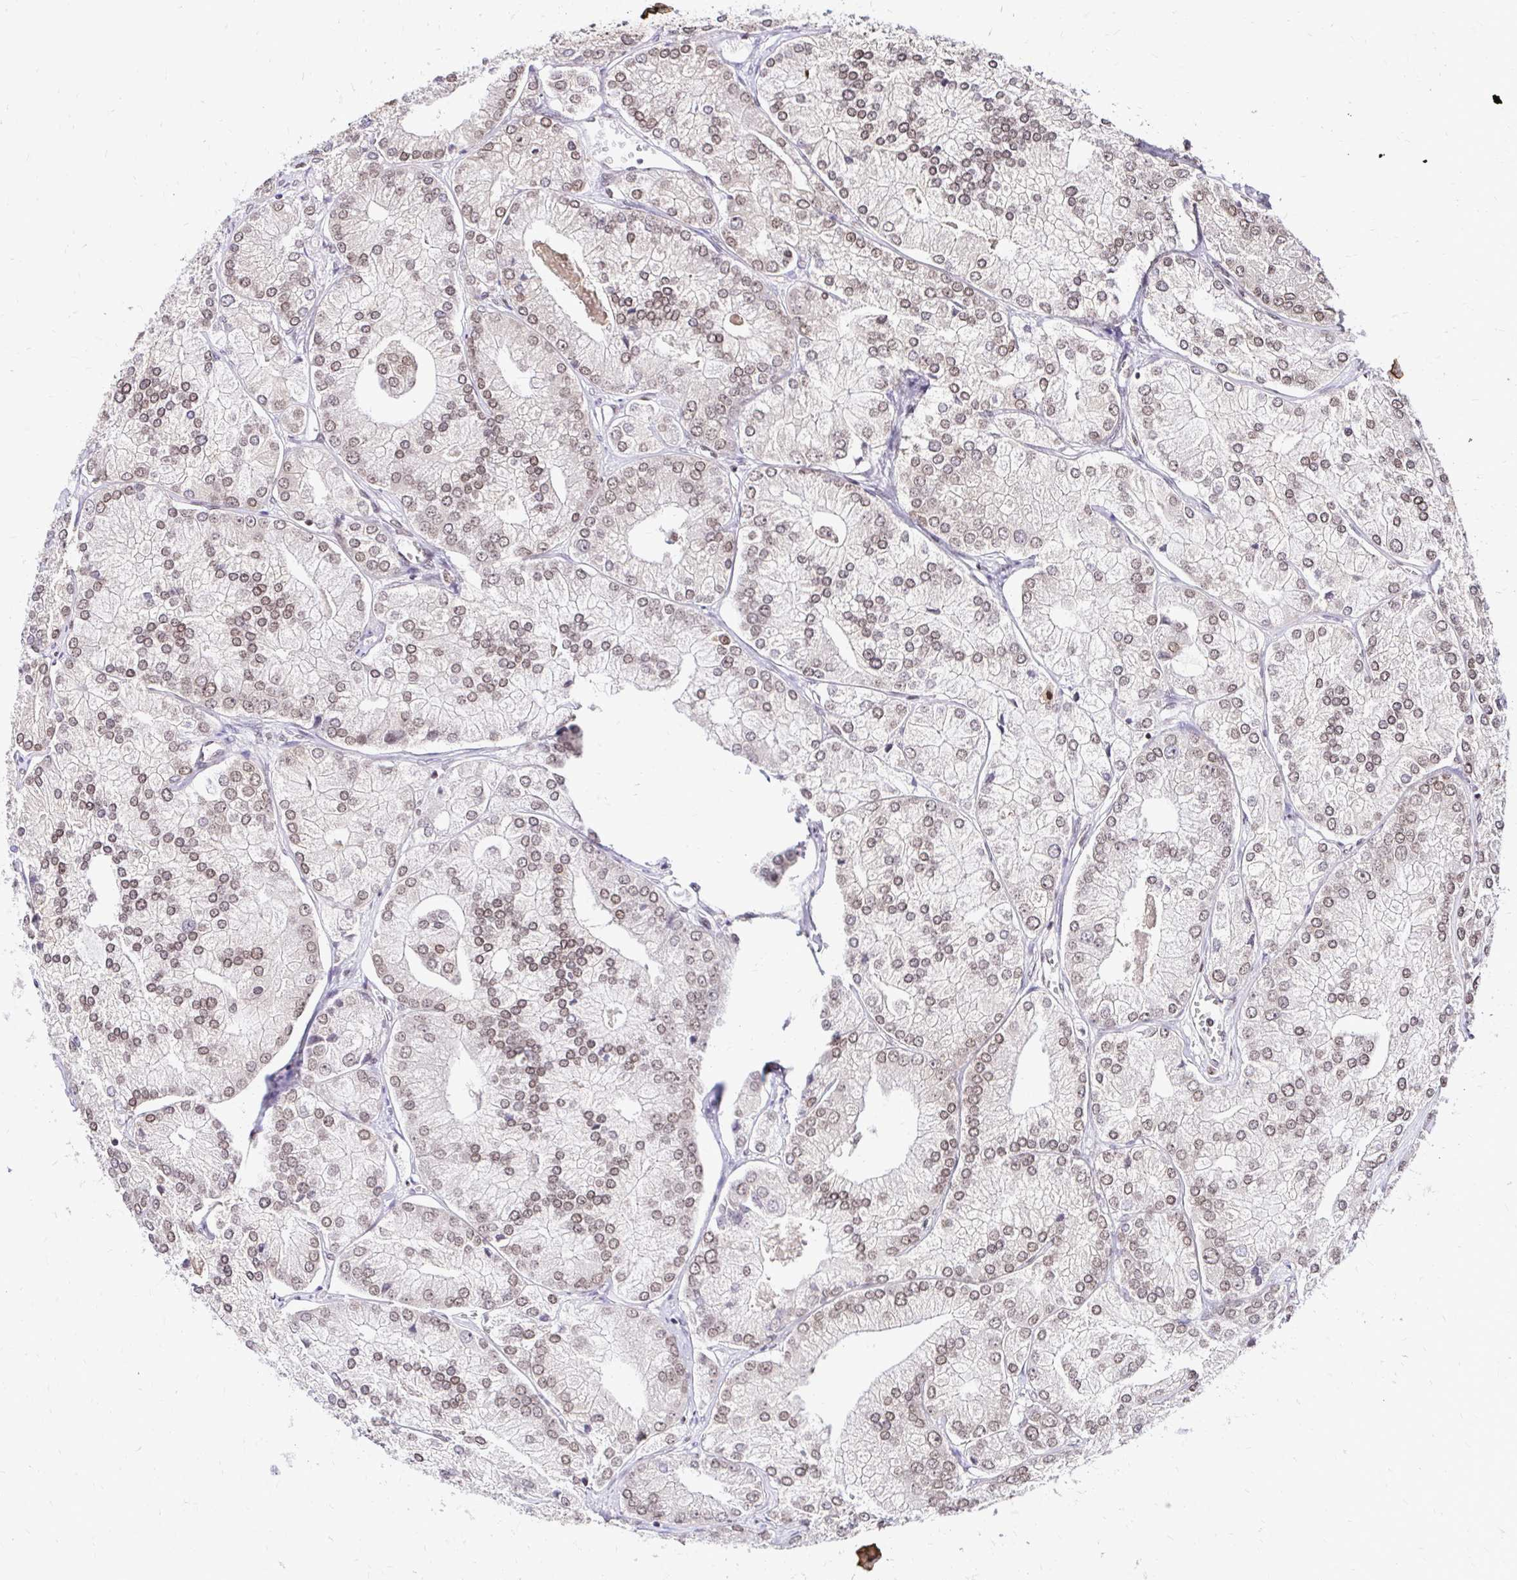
{"staining": {"intensity": "moderate", "quantity": "25%-75%", "location": "nuclear"}, "tissue": "prostate cancer", "cell_type": "Tumor cells", "image_type": "cancer", "snomed": [{"axis": "morphology", "description": "Adenocarcinoma, High grade"}, {"axis": "topography", "description": "Prostate"}], "caption": "Human prostate cancer (high-grade adenocarcinoma) stained with a protein marker displays moderate staining in tumor cells.", "gene": "GLYR1", "patient": {"sex": "male", "age": 61}}